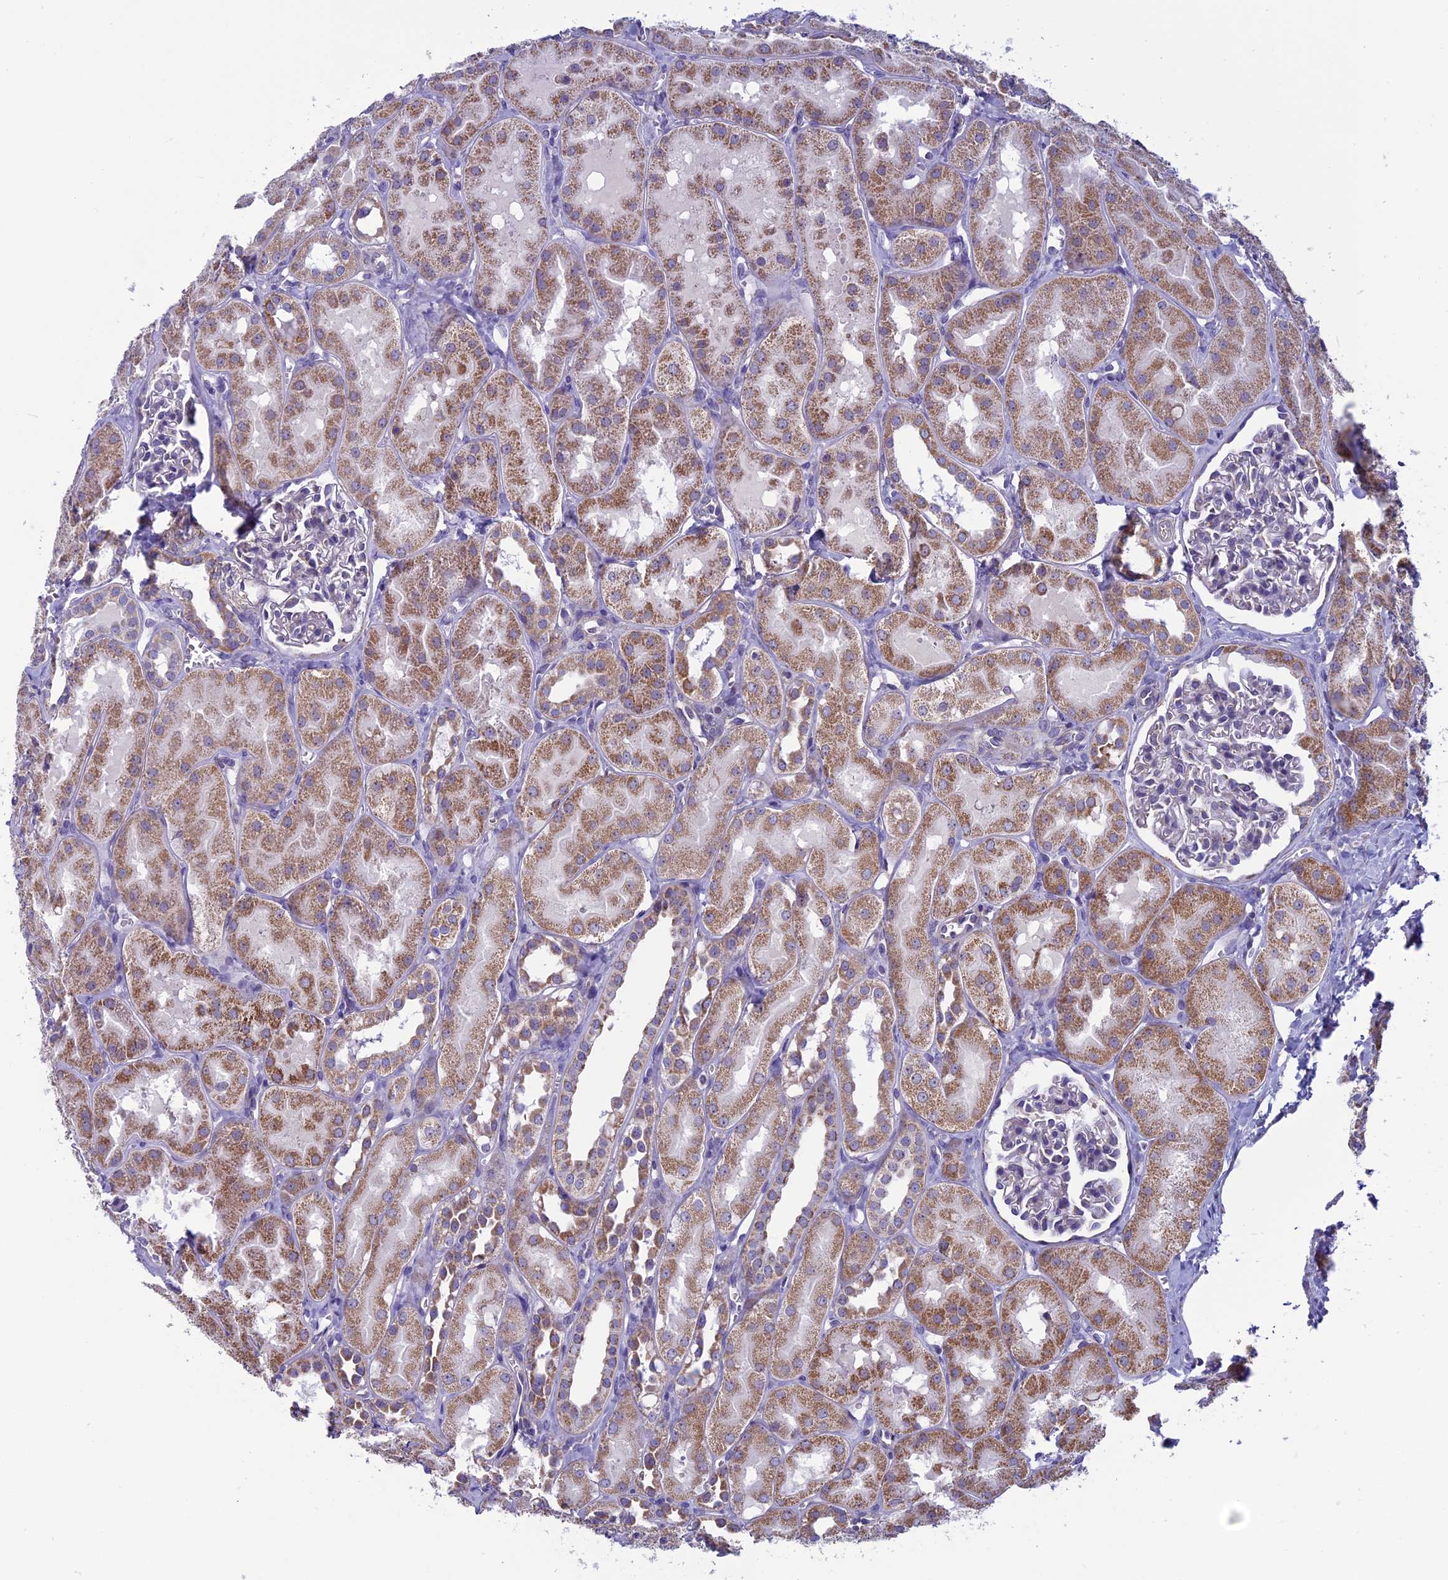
{"staining": {"intensity": "negative", "quantity": "none", "location": "none"}, "tissue": "kidney", "cell_type": "Cells in glomeruli", "image_type": "normal", "snomed": [{"axis": "morphology", "description": "Normal tissue, NOS"}, {"axis": "topography", "description": "Kidney"}, {"axis": "topography", "description": "Urinary bladder"}], "caption": "Cells in glomeruli show no significant protein expression in benign kidney. (Brightfield microscopy of DAB immunohistochemistry at high magnification).", "gene": "MFSD12", "patient": {"sex": "male", "age": 16}}